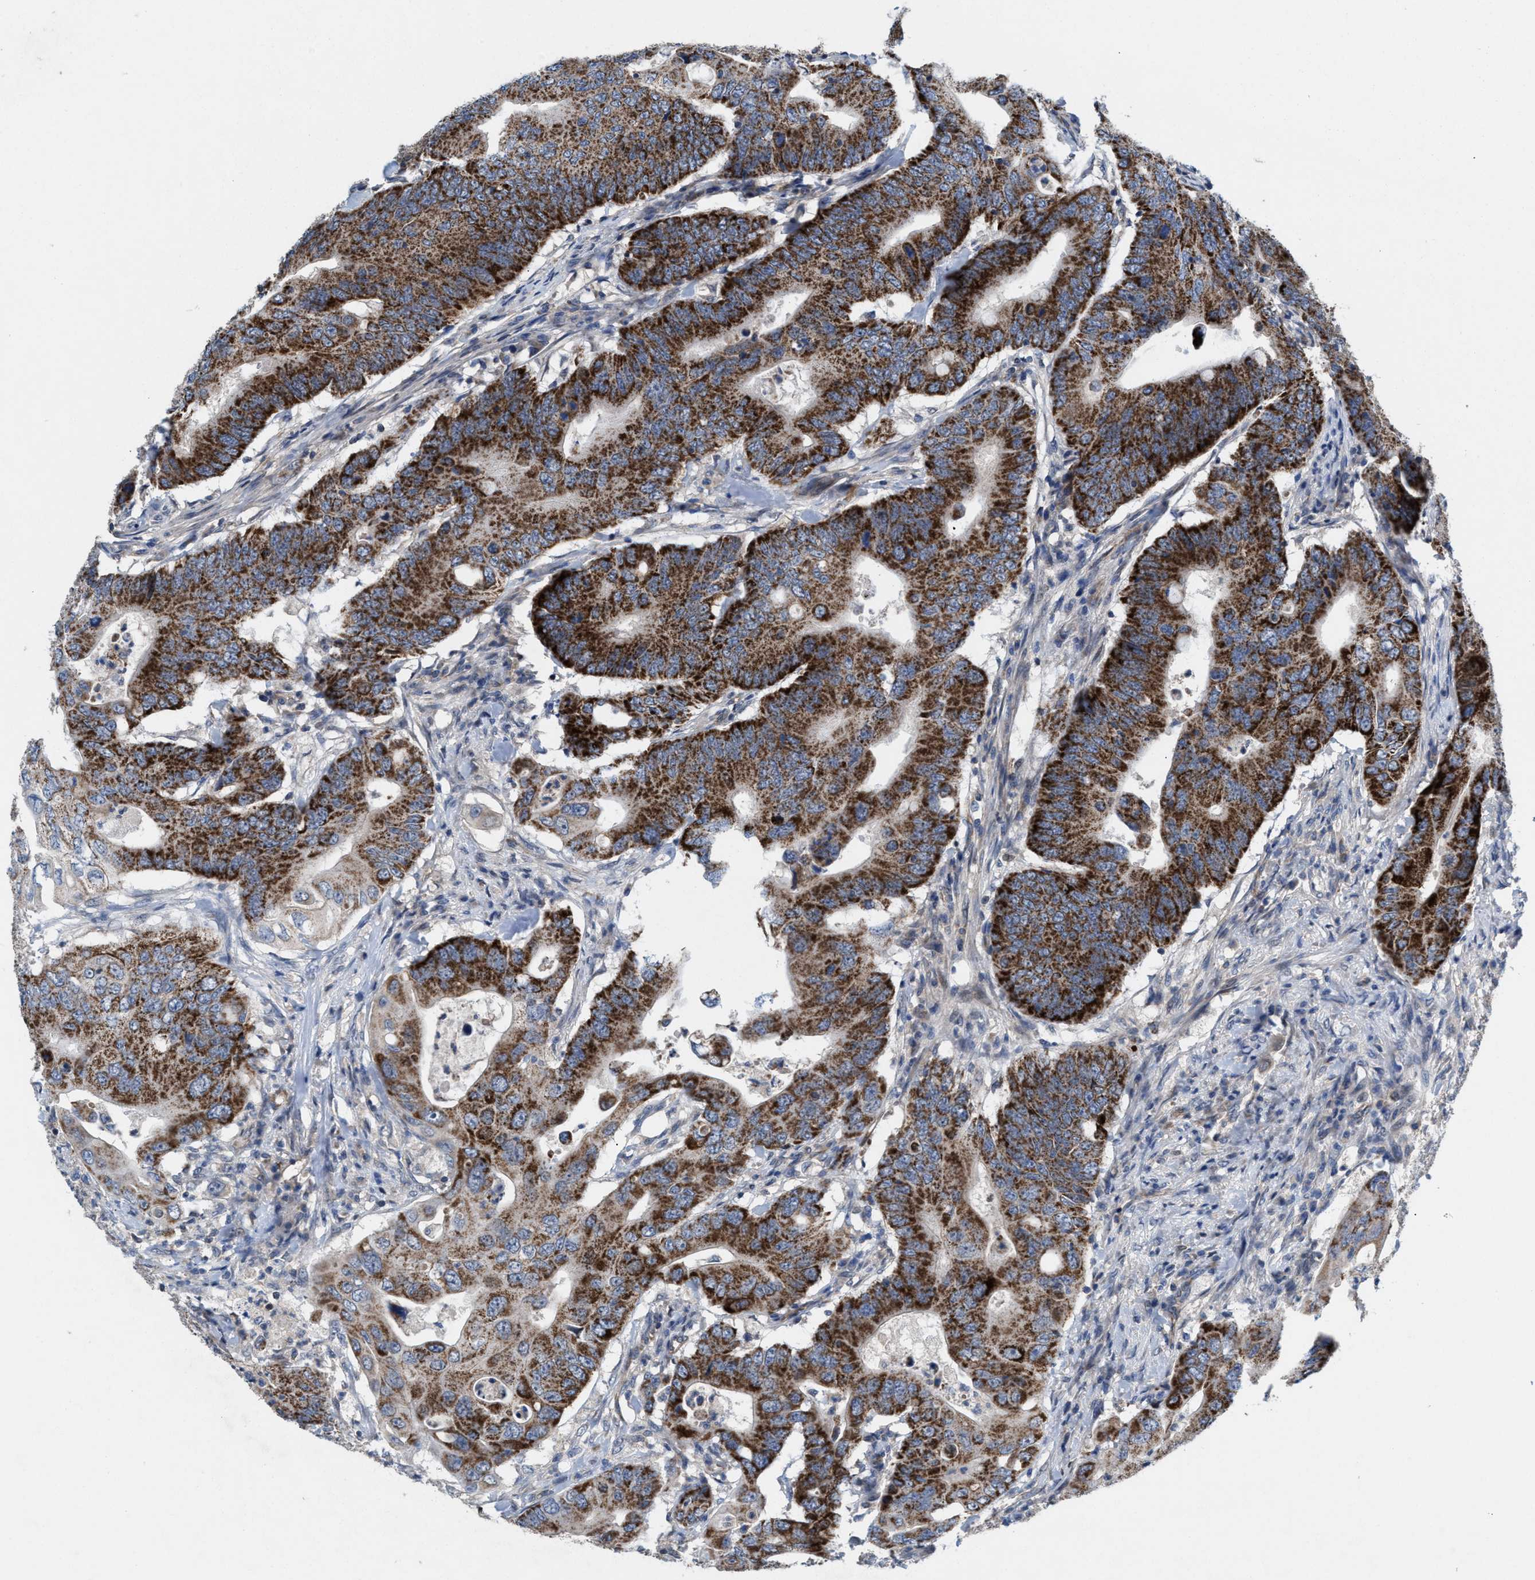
{"staining": {"intensity": "strong", "quantity": ">75%", "location": "cytoplasmic/membranous"}, "tissue": "colorectal cancer", "cell_type": "Tumor cells", "image_type": "cancer", "snomed": [{"axis": "morphology", "description": "Adenocarcinoma, NOS"}, {"axis": "topography", "description": "Colon"}], "caption": "Strong cytoplasmic/membranous protein staining is seen in approximately >75% of tumor cells in colorectal cancer. Immunohistochemistry stains the protein in brown and the nuclei are stained blue.", "gene": "MRM1", "patient": {"sex": "male", "age": 71}}